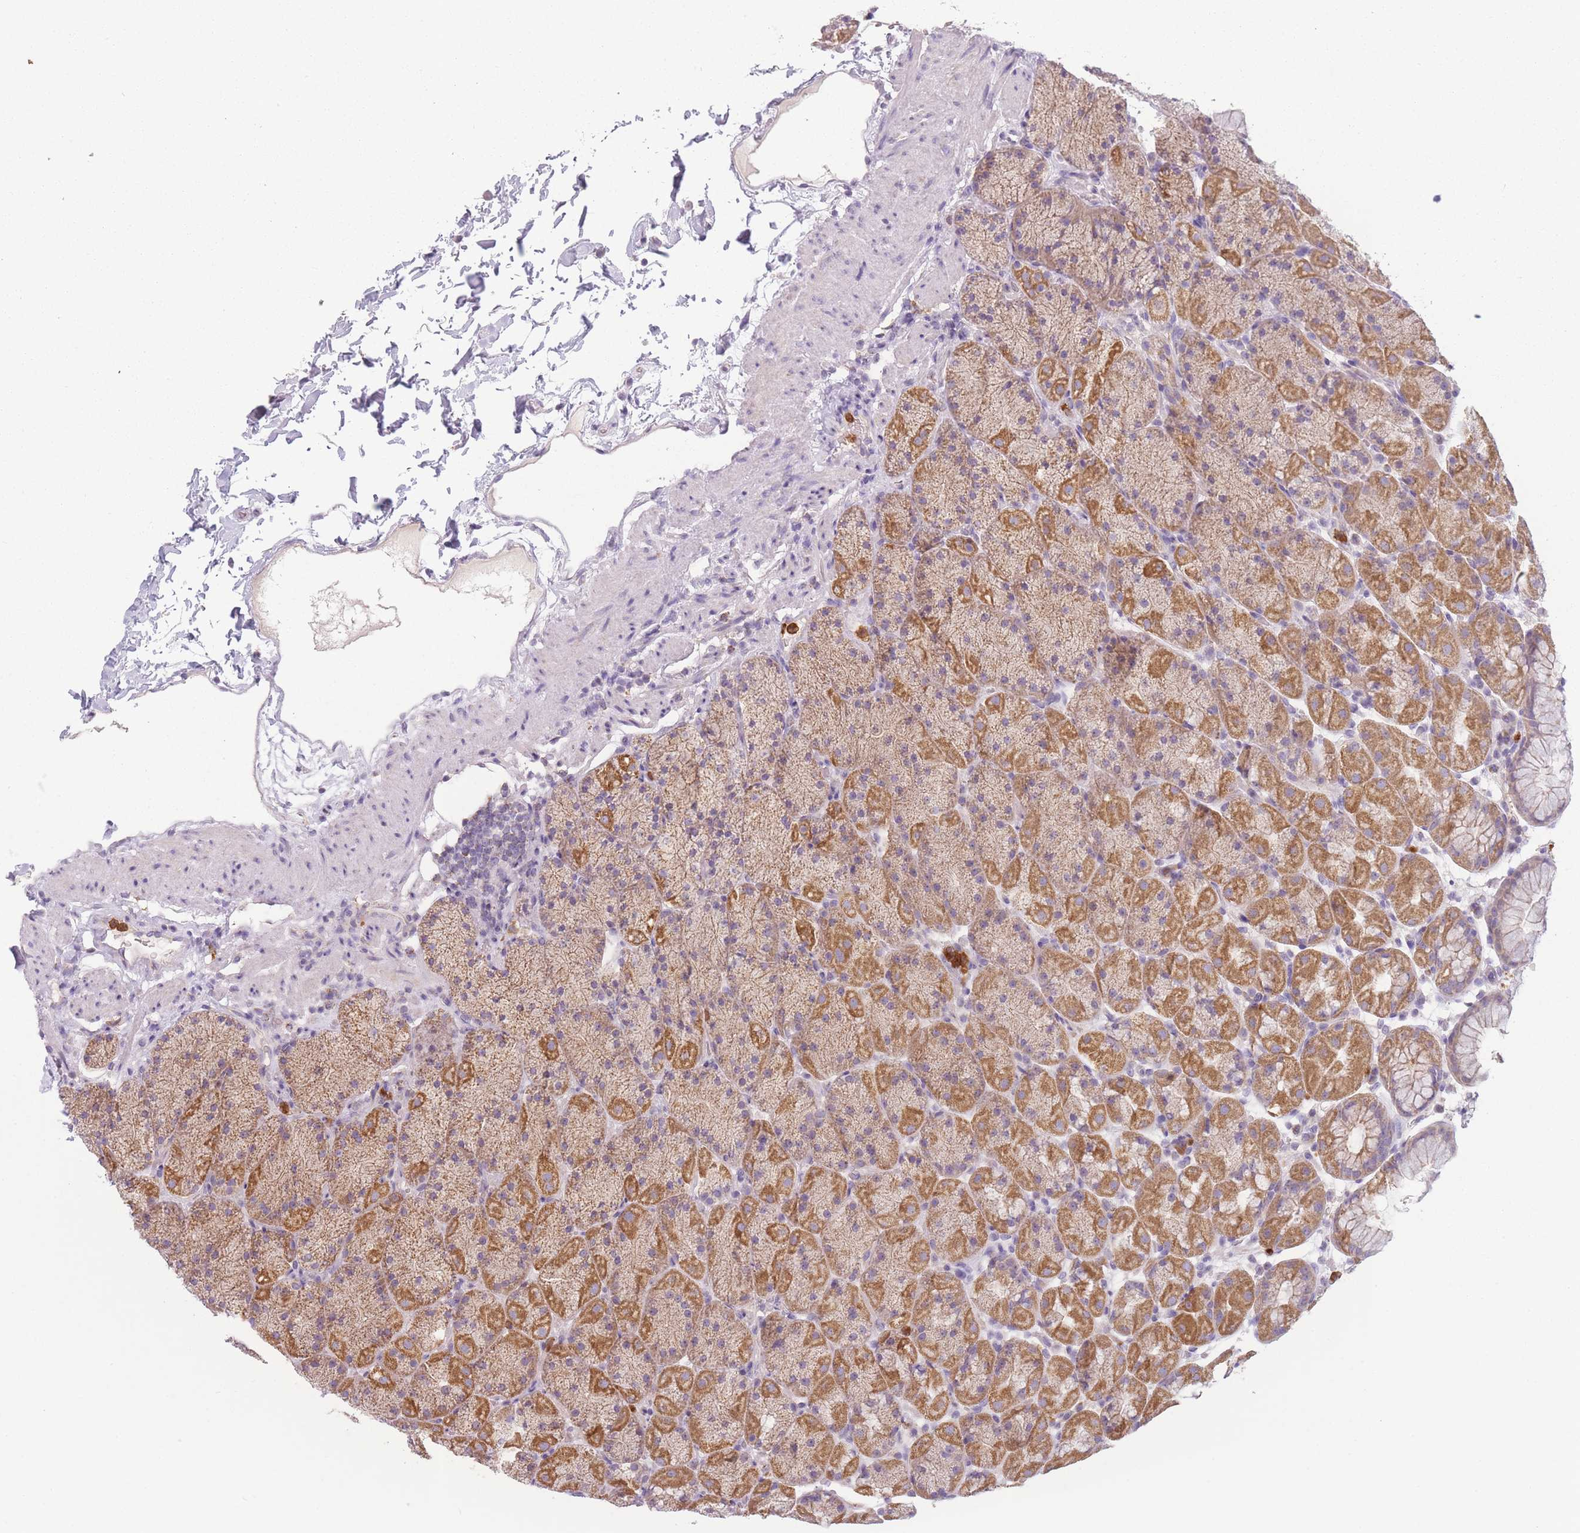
{"staining": {"intensity": "moderate", "quantity": ">75%", "location": "cytoplasmic/membranous"}, "tissue": "stomach", "cell_type": "Glandular cells", "image_type": "normal", "snomed": [{"axis": "morphology", "description": "Normal tissue, NOS"}, {"axis": "topography", "description": "Stomach, upper"}, {"axis": "topography", "description": "Stomach, lower"}], "caption": "High-power microscopy captured an immunohistochemistry image of normal stomach, revealing moderate cytoplasmic/membranous expression in about >75% of glandular cells.", "gene": "PRAM1", "patient": {"sex": "male", "age": 67}}